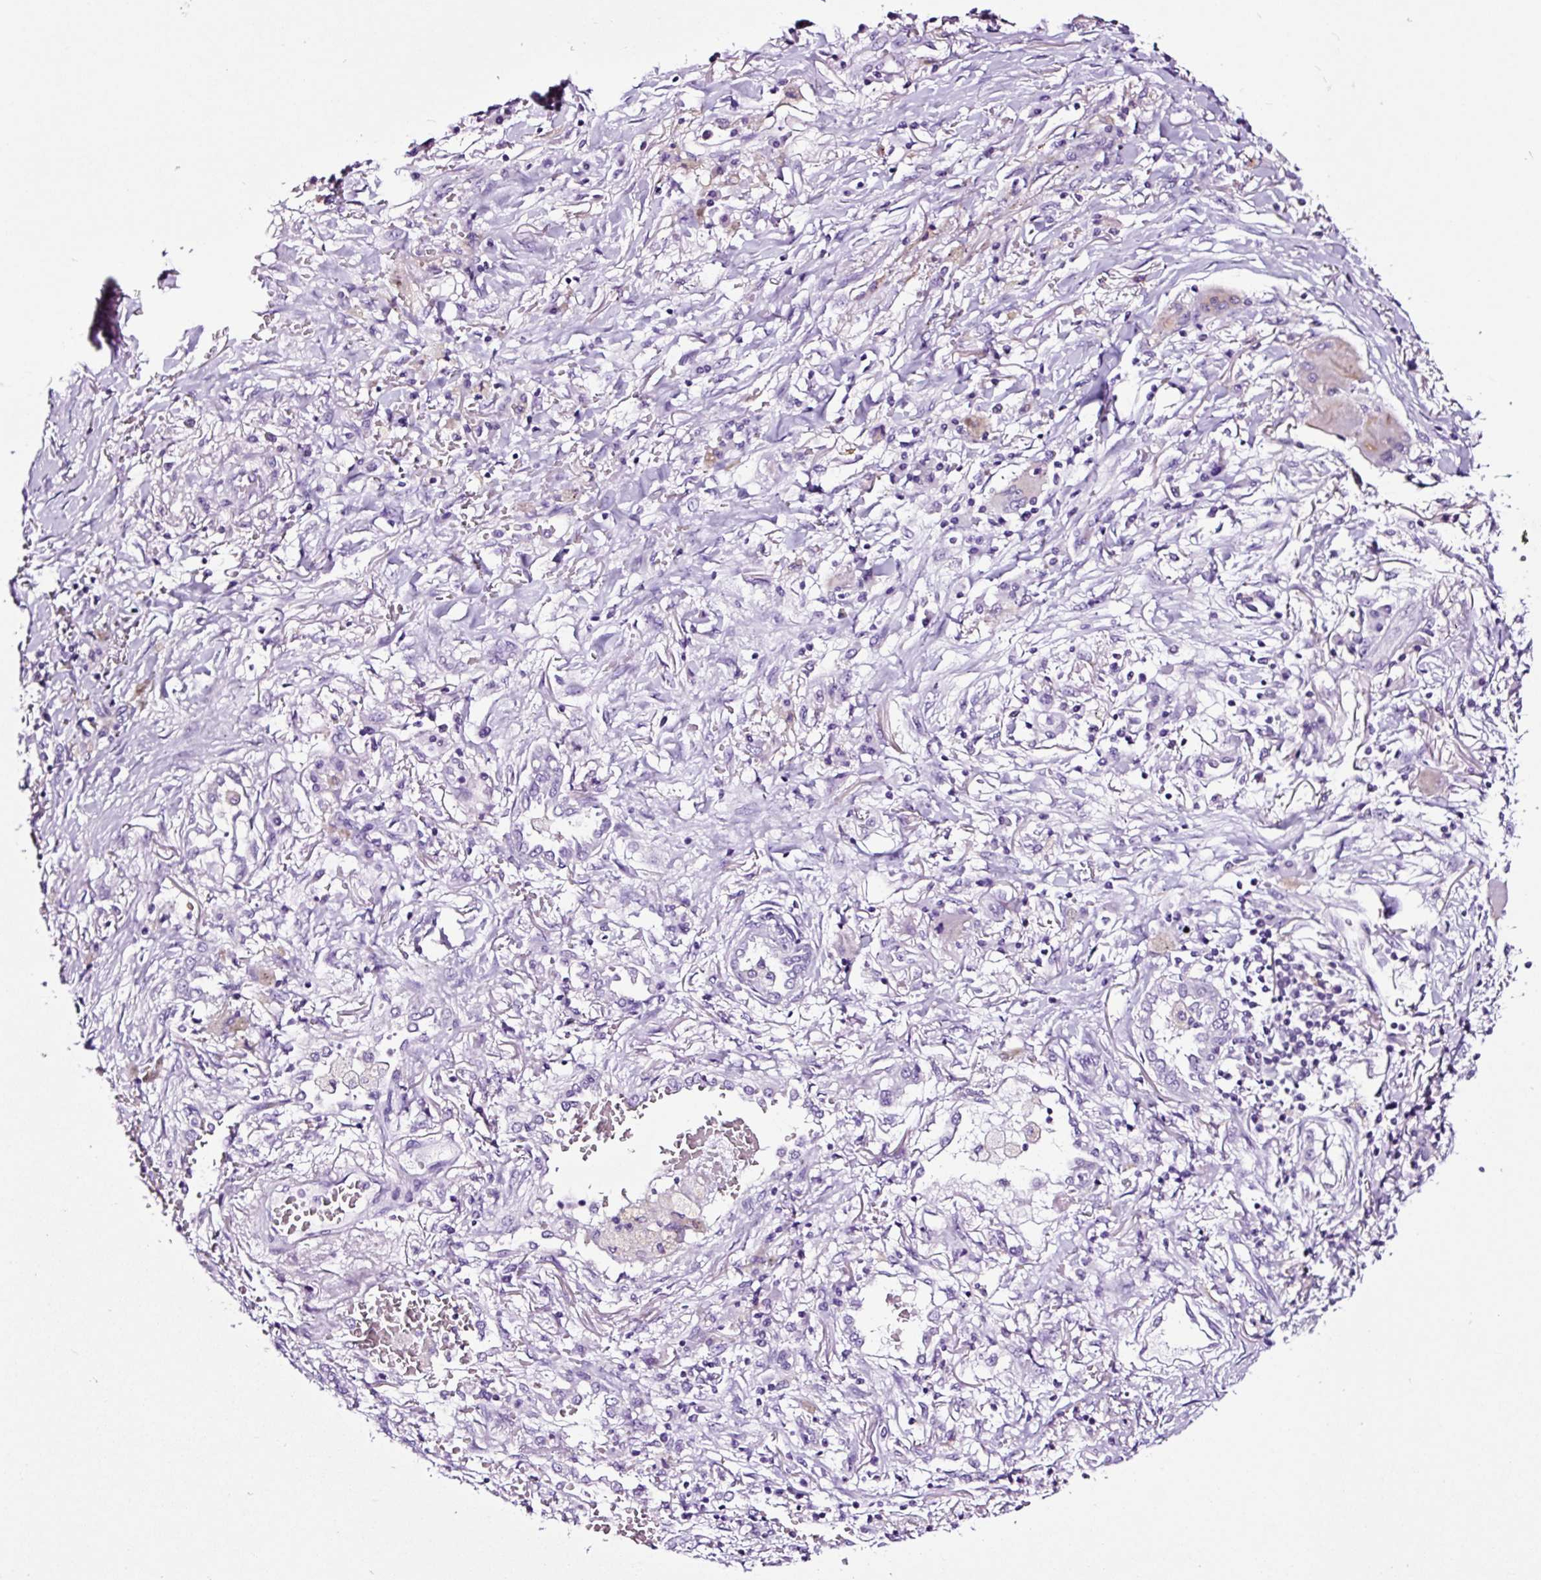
{"staining": {"intensity": "negative", "quantity": "none", "location": "none"}, "tissue": "lung cancer", "cell_type": "Tumor cells", "image_type": "cancer", "snomed": [{"axis": "morphology", "description": "Squamous cell carcinoma, NOS"}, {"axis": "topography", "description": "Lung"}], "caption": "High magnification brightfield microscopy of lung cancer (squamous cell carcinoma) stained with DAB (brown) and counterstained with hematoxylin (blue): tumor cells show no significant positivity. (DAB immunohistochemistry (IHC) with hematoxylin counter stain).", "gene": "FBXL7", "patient": {"sex": "male", "age": 61}}